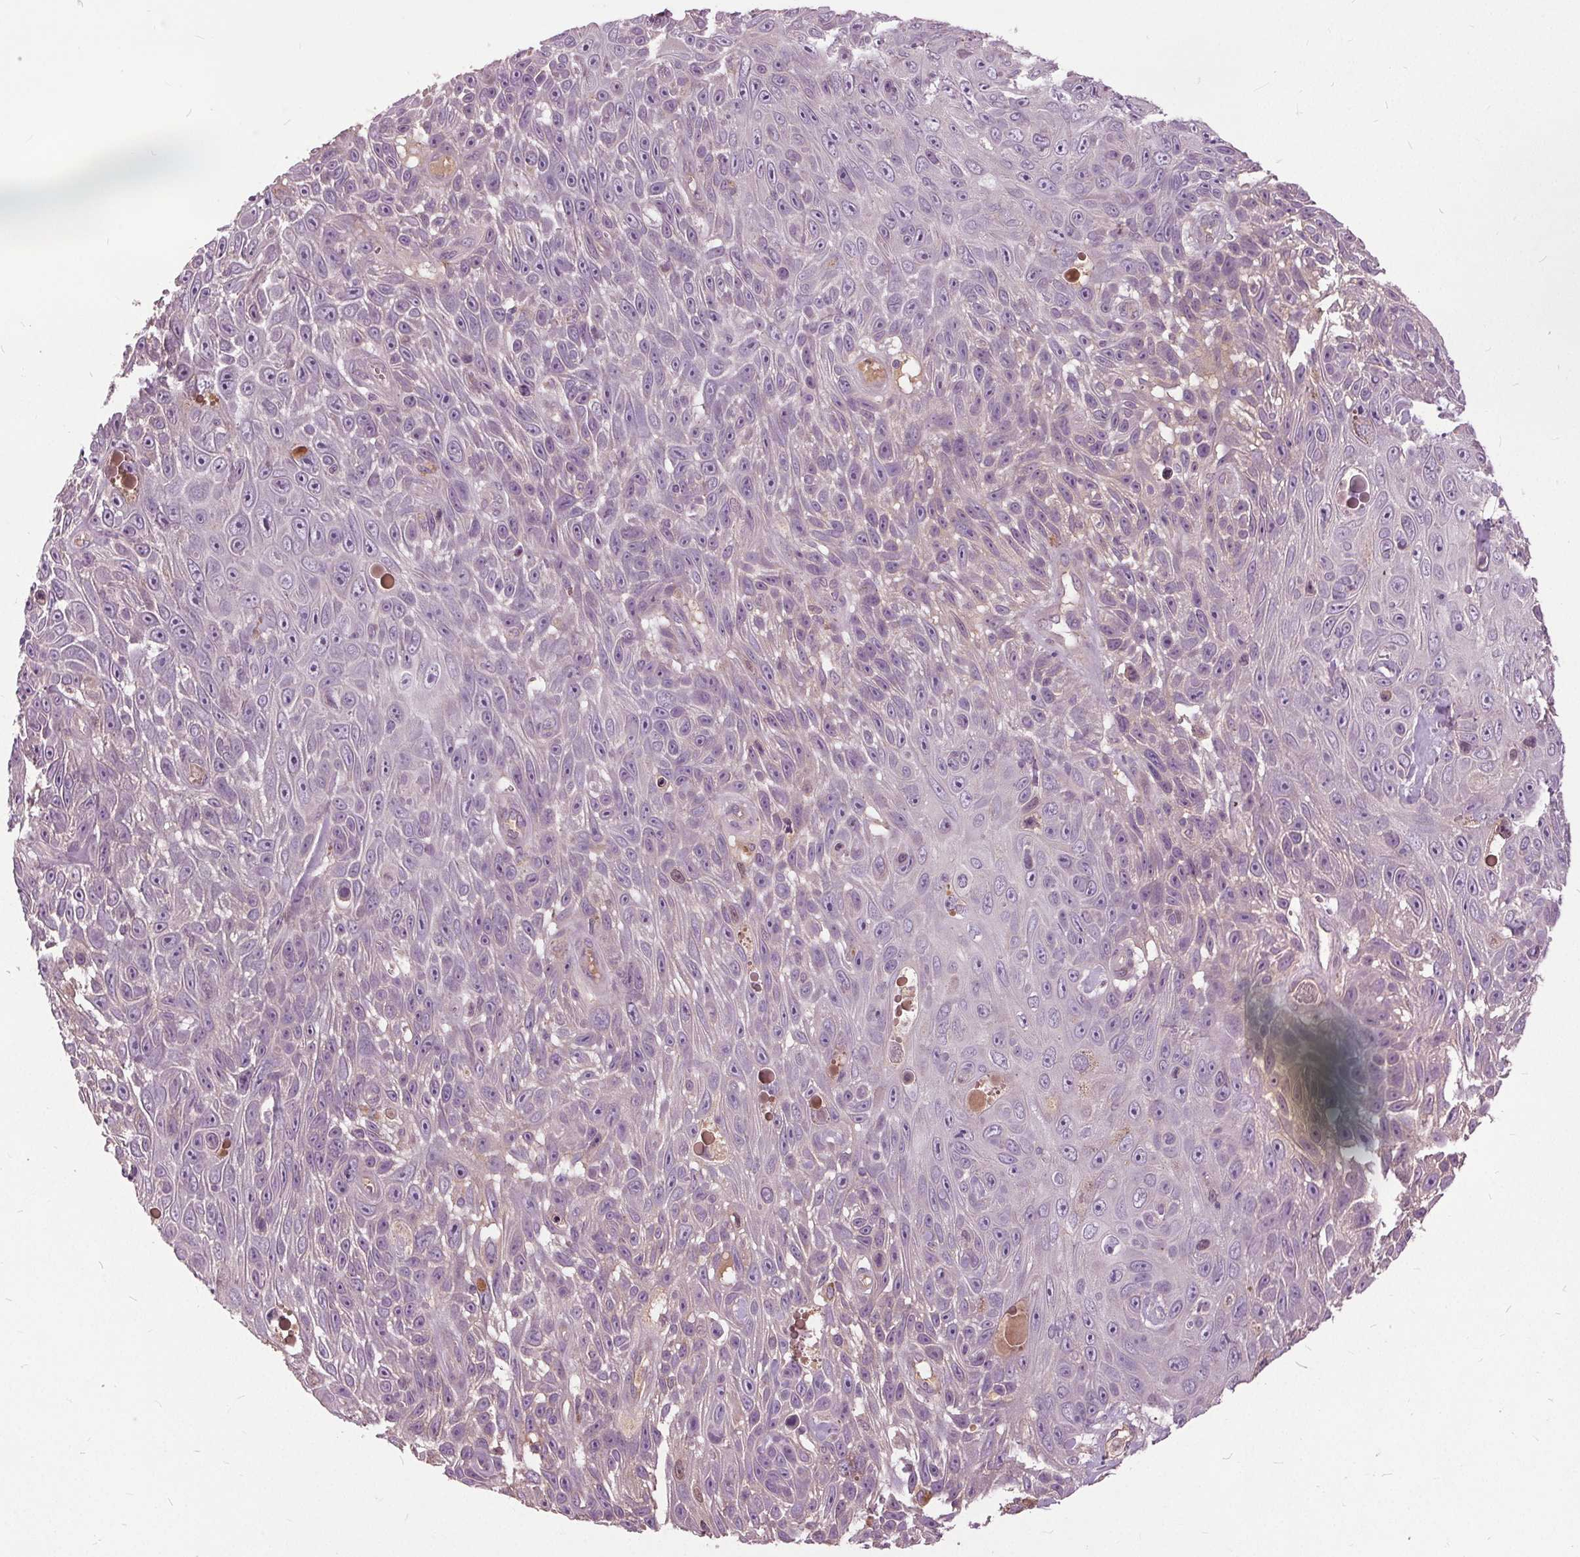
{"staining": {"intensity": "negative", "quantity": "none", "location": "none"}, "tissue": "skin cancer", "cell_type": "Tumor cells", "image_type": "cancer", "snomed": [{"axis": "morphology", "description": "Squamous cell carcinoma, NOS"}, {"axis": "topography", "description": "Skin"}], "caption": "This is a micrograph of IHC staining of skin cancer (squamous cell carcinoma), which shows no expression in tumor cells.", "gene": "PDGFD", "patient": {"sex": "male", "age": 82}}